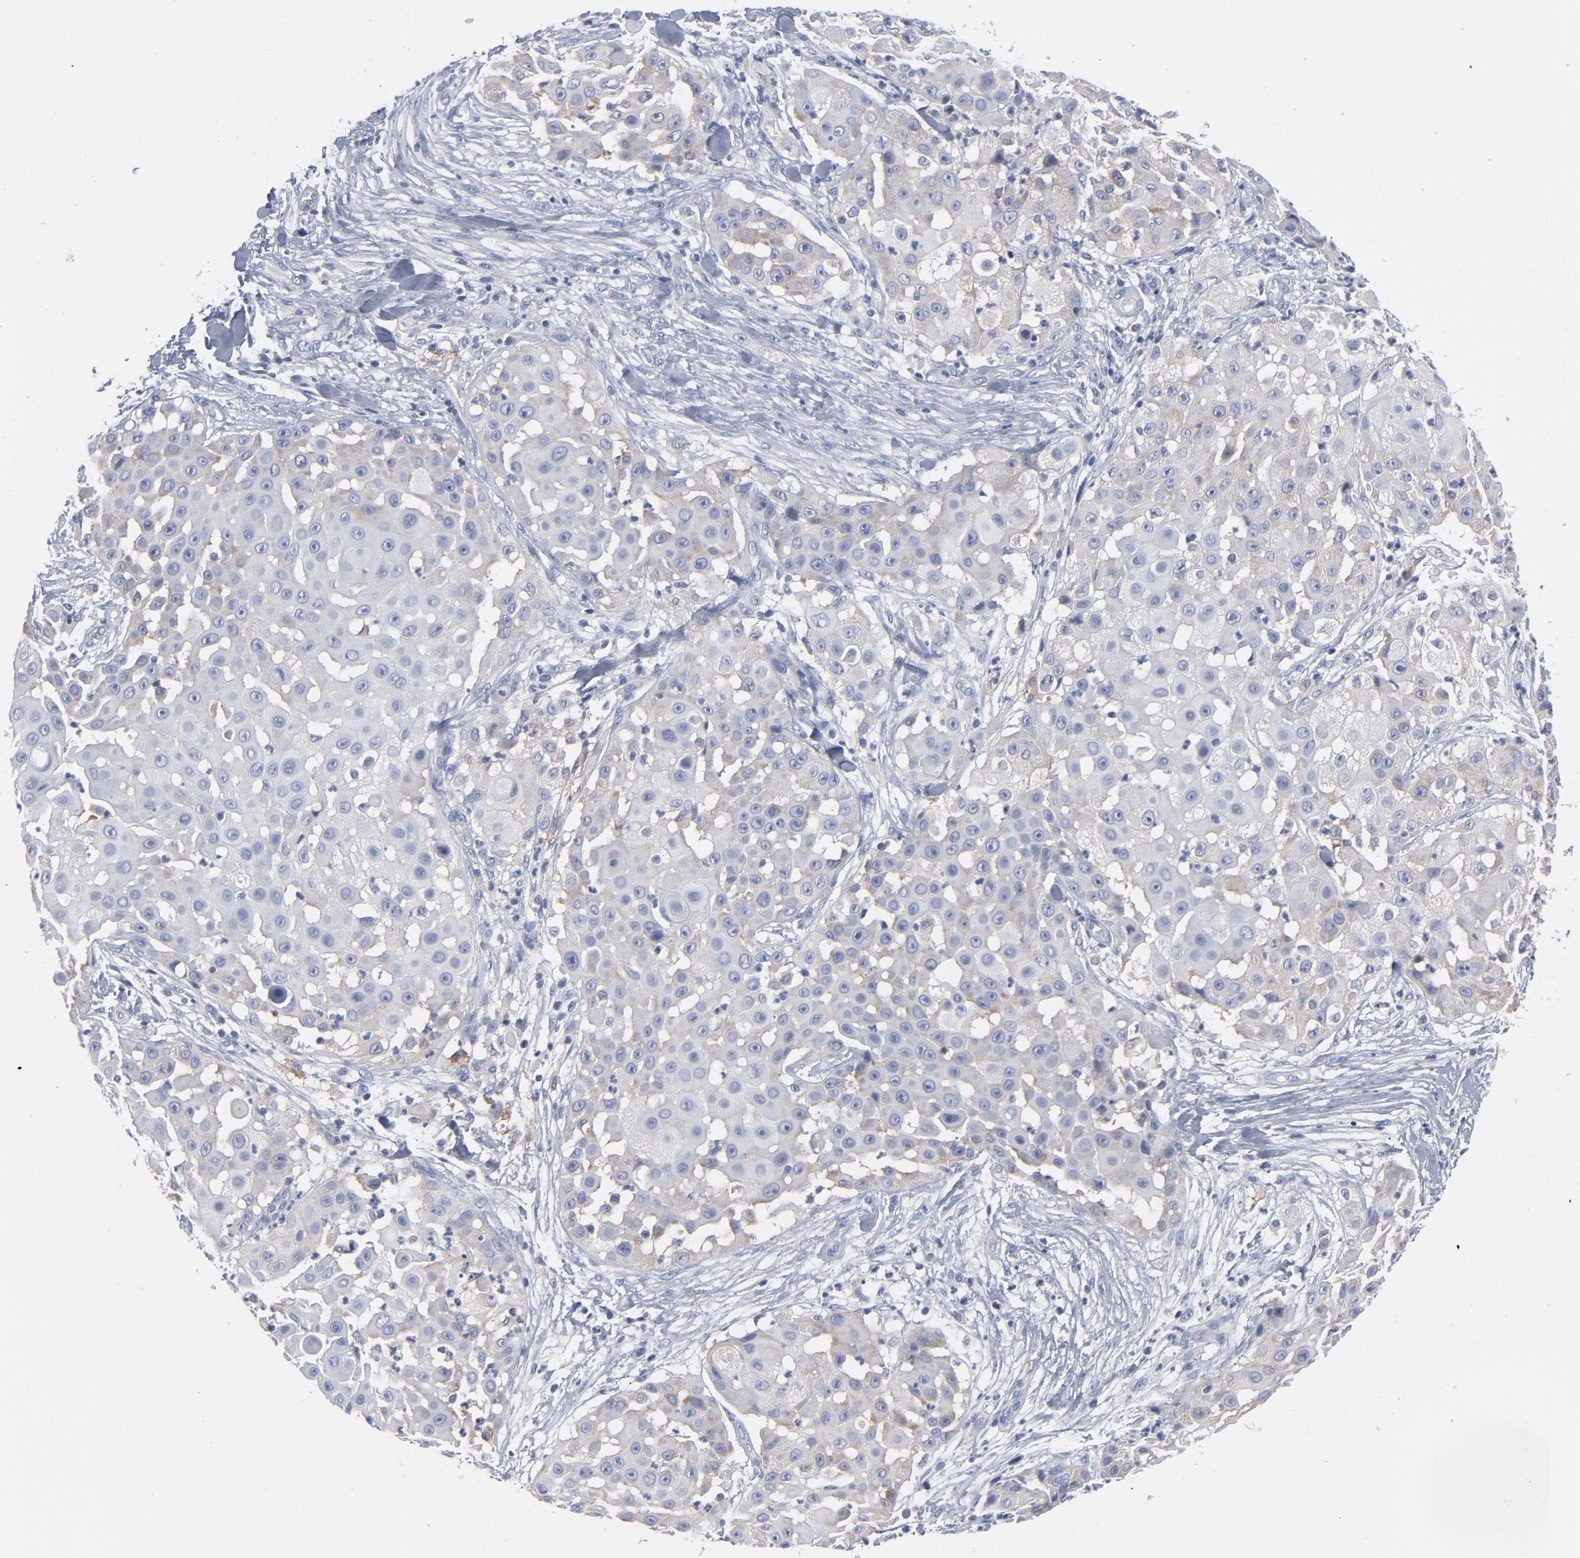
{"staining": {"intensity": "weak", "quantity": "<25%", "location": "cytoplasmic/membranous"}, "tissue": "skin cancer", "cell_type": "Tumor cells", "image_type": "cancer", "snomed": [{"axis": "morphology", "description": "Squamous cell carcinoma, NOS"}, {"axis": "topography", "description": "Skin"}], "caption": "Immunohistochemistry of skin squamous cell carcinoma reveals no staining in tumor cells. (DAB immunohistochemistry (IHC) with hematoxylin counter stain).", "gene": "CD86", "patient": {"sex": "female", "age": 57}}